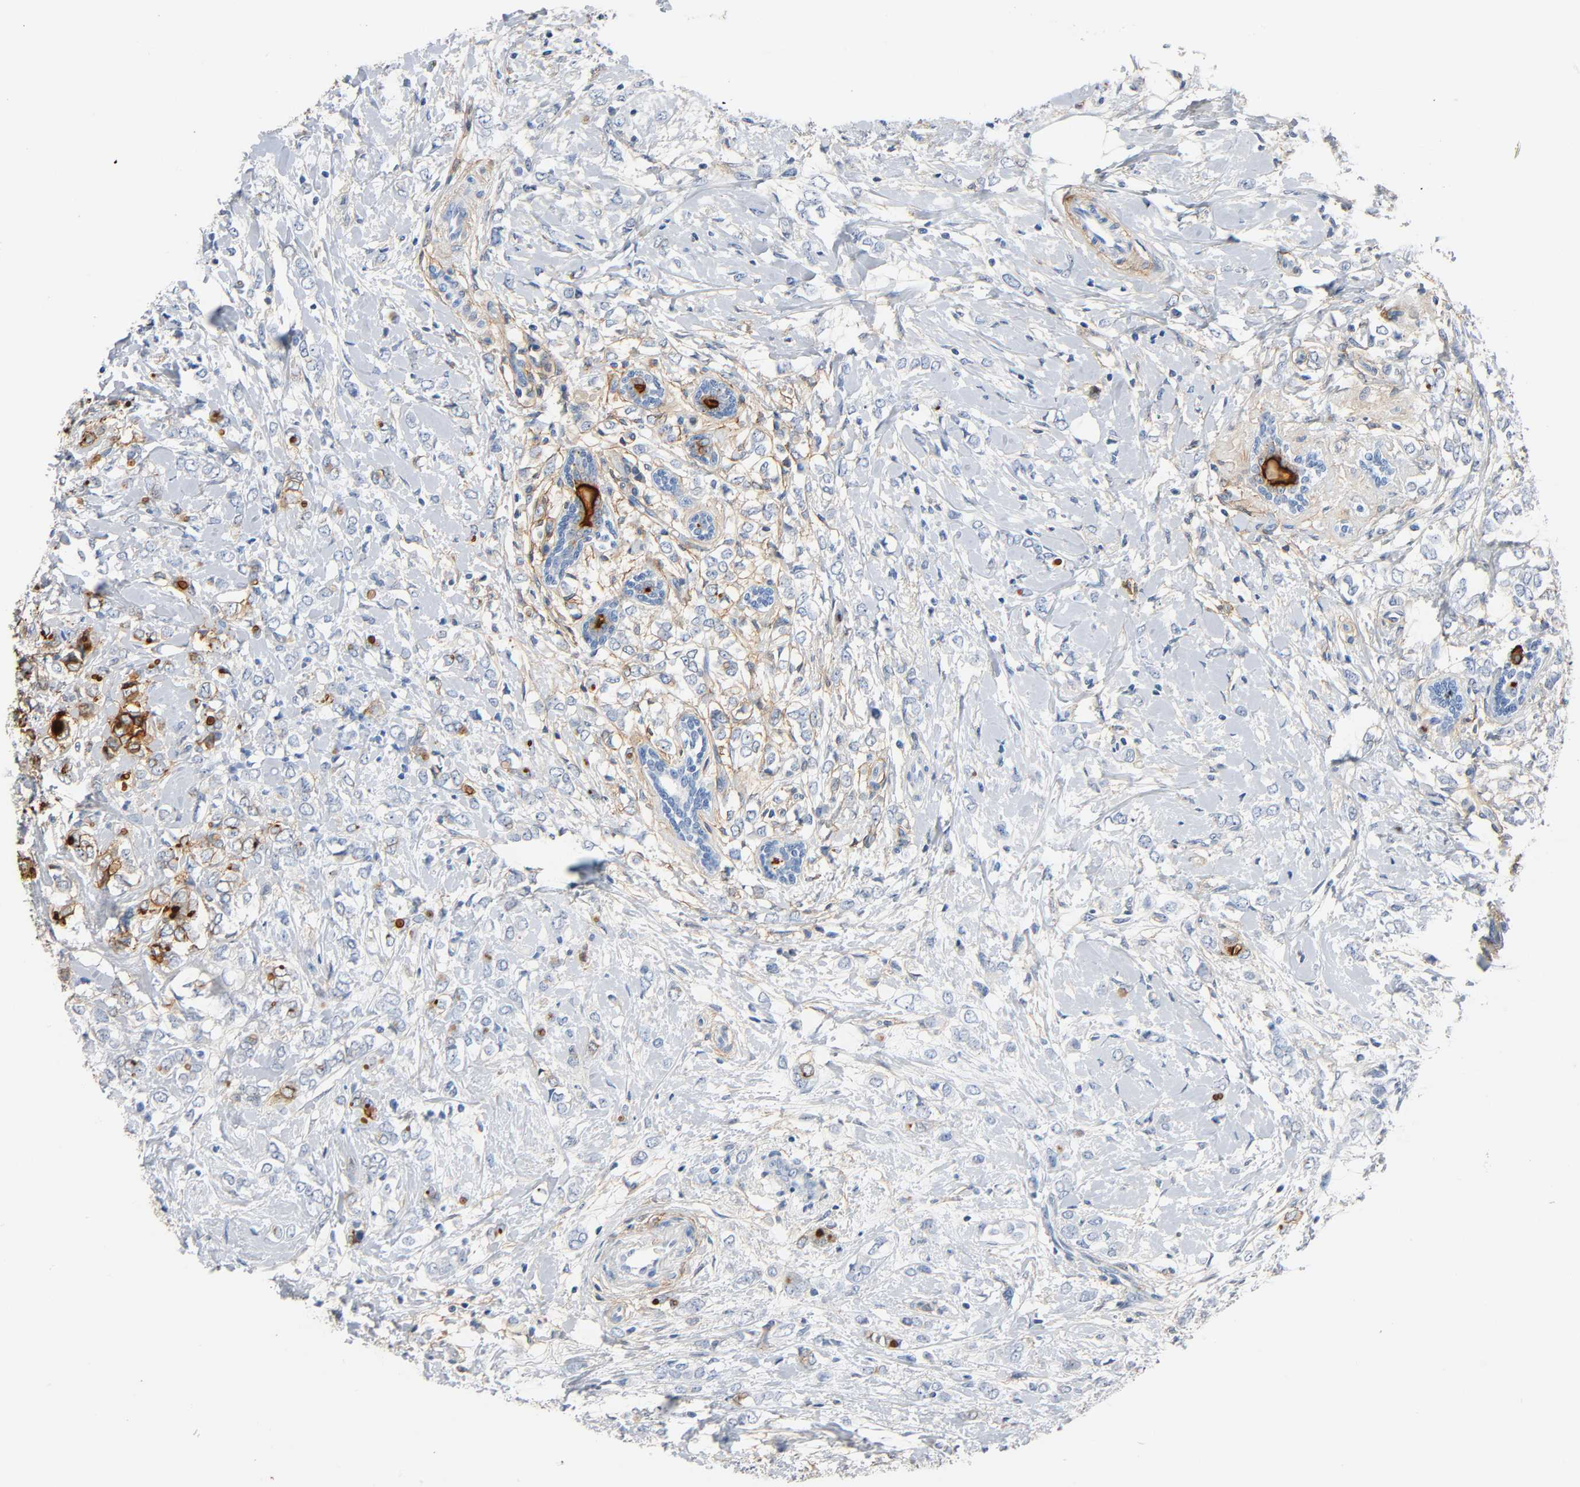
{"staining": {"intensity": "negative", "quantity": "none", "location": "none"}, "tissue": "breast cancer", "cell_type": "Tumor cells", "image_type": "cancer", "snomed": [{"axis": "morphology", "description": "Normal tissue, NOS"}, {"axis": "morphology", "description": "Lobular carcinoma"}, {"axis": "topography", "description": "Breast"}], "caption": "DAB (3,3'-diaminobenzidine) immunohistochemical staining of lobular carcinoma (breast) demonstrates no significant staining in tumor cells.", "gene": "ANPEP", "patient": {"sex": "female", "age": 47}}